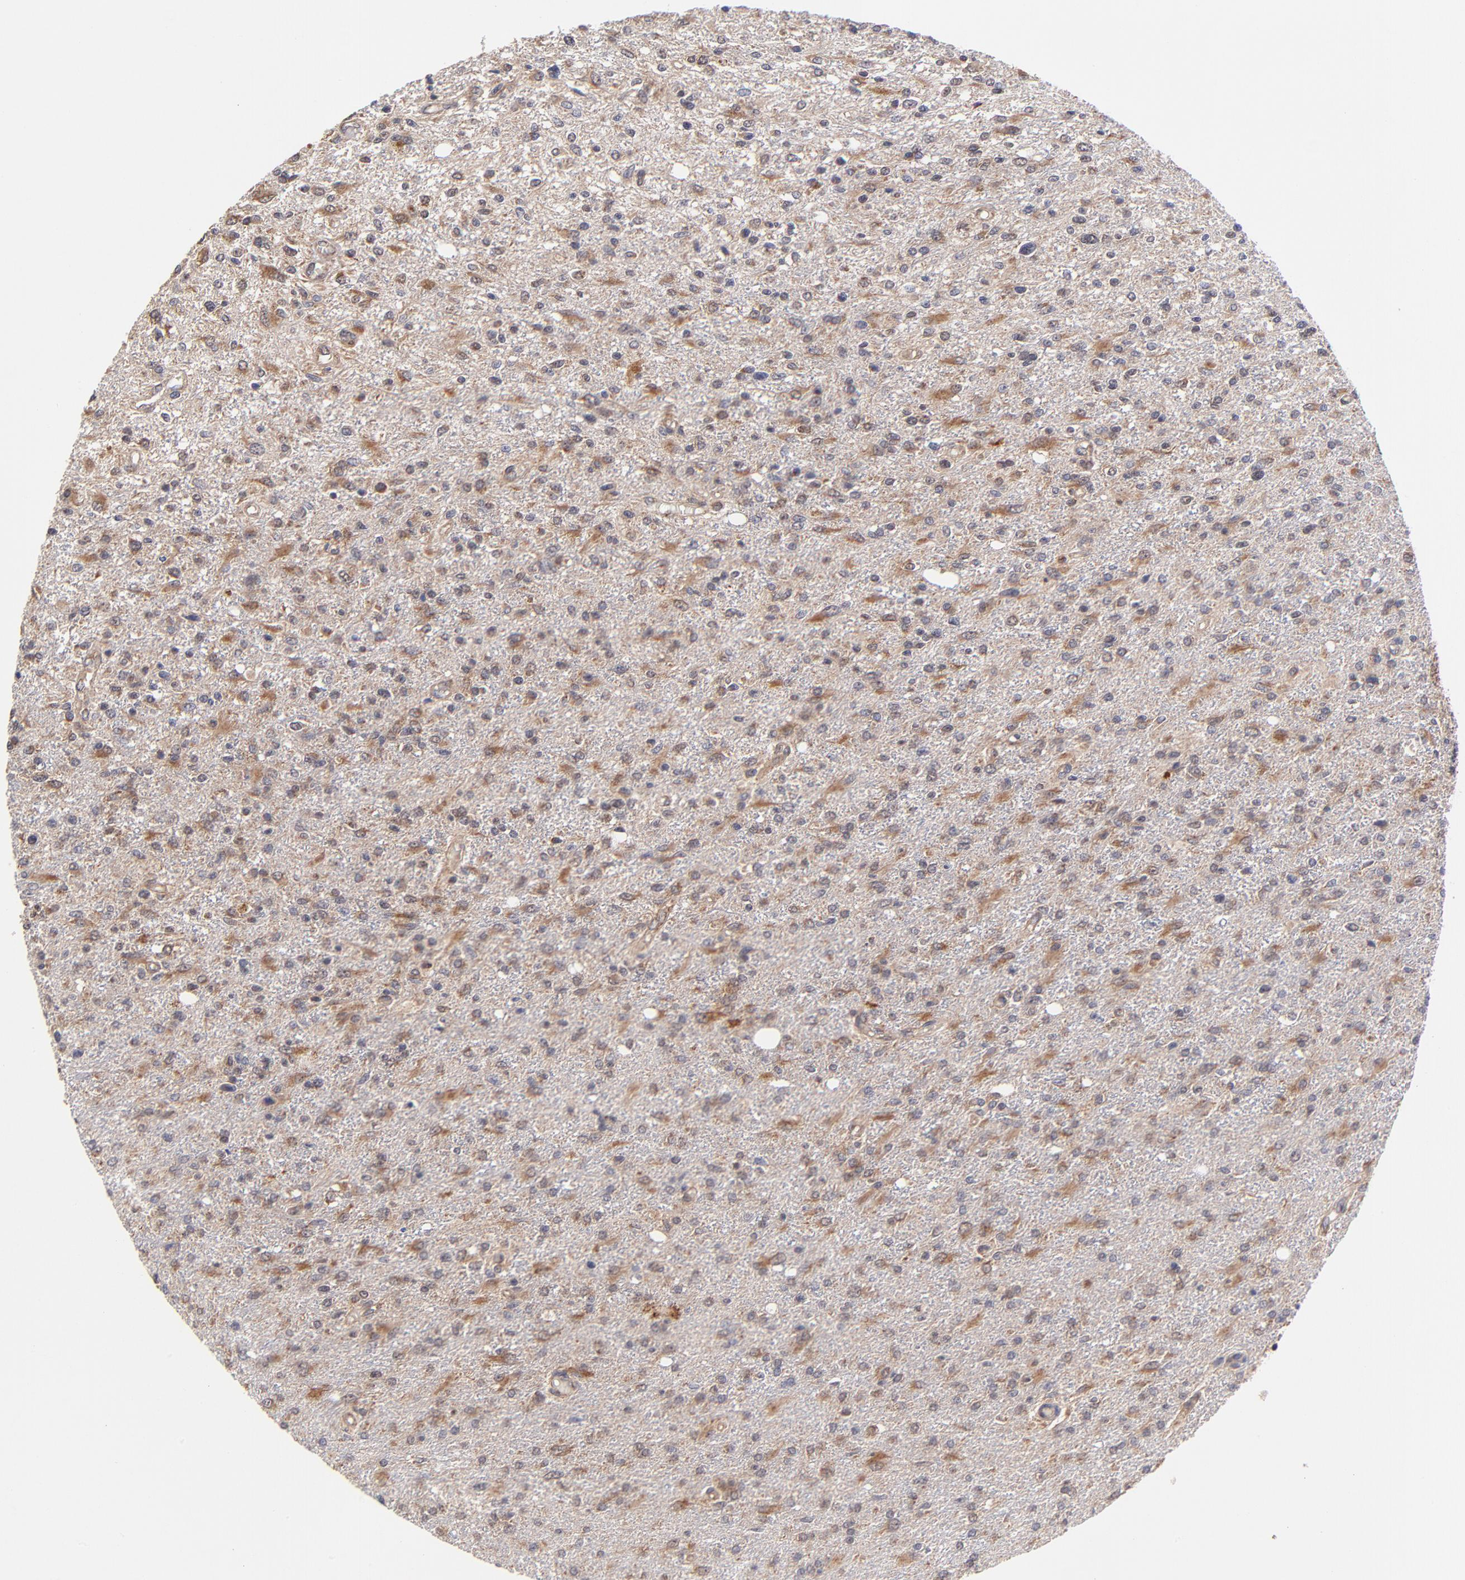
{"staining": {"intensity": "moderate", "quantity": ">75%", "location": "cytoplasmic/membranous"}, "tissue": "glioma", "cell_type": "Tumor cells", "image_type": "cancer", "snomed": [{"axis": "morphology", "description": "Glioma, malignant, High grade"}, {"axis": "topography", "description": "Cerebral cortex"}], "caption": "Tumor cells demonstrate medium levels of moderate cytoplasmic/membranous positivity in about >75% of cells in human glioma.", "gene": "UBE2H", "patient": {"sex": "male", "age": 76}}